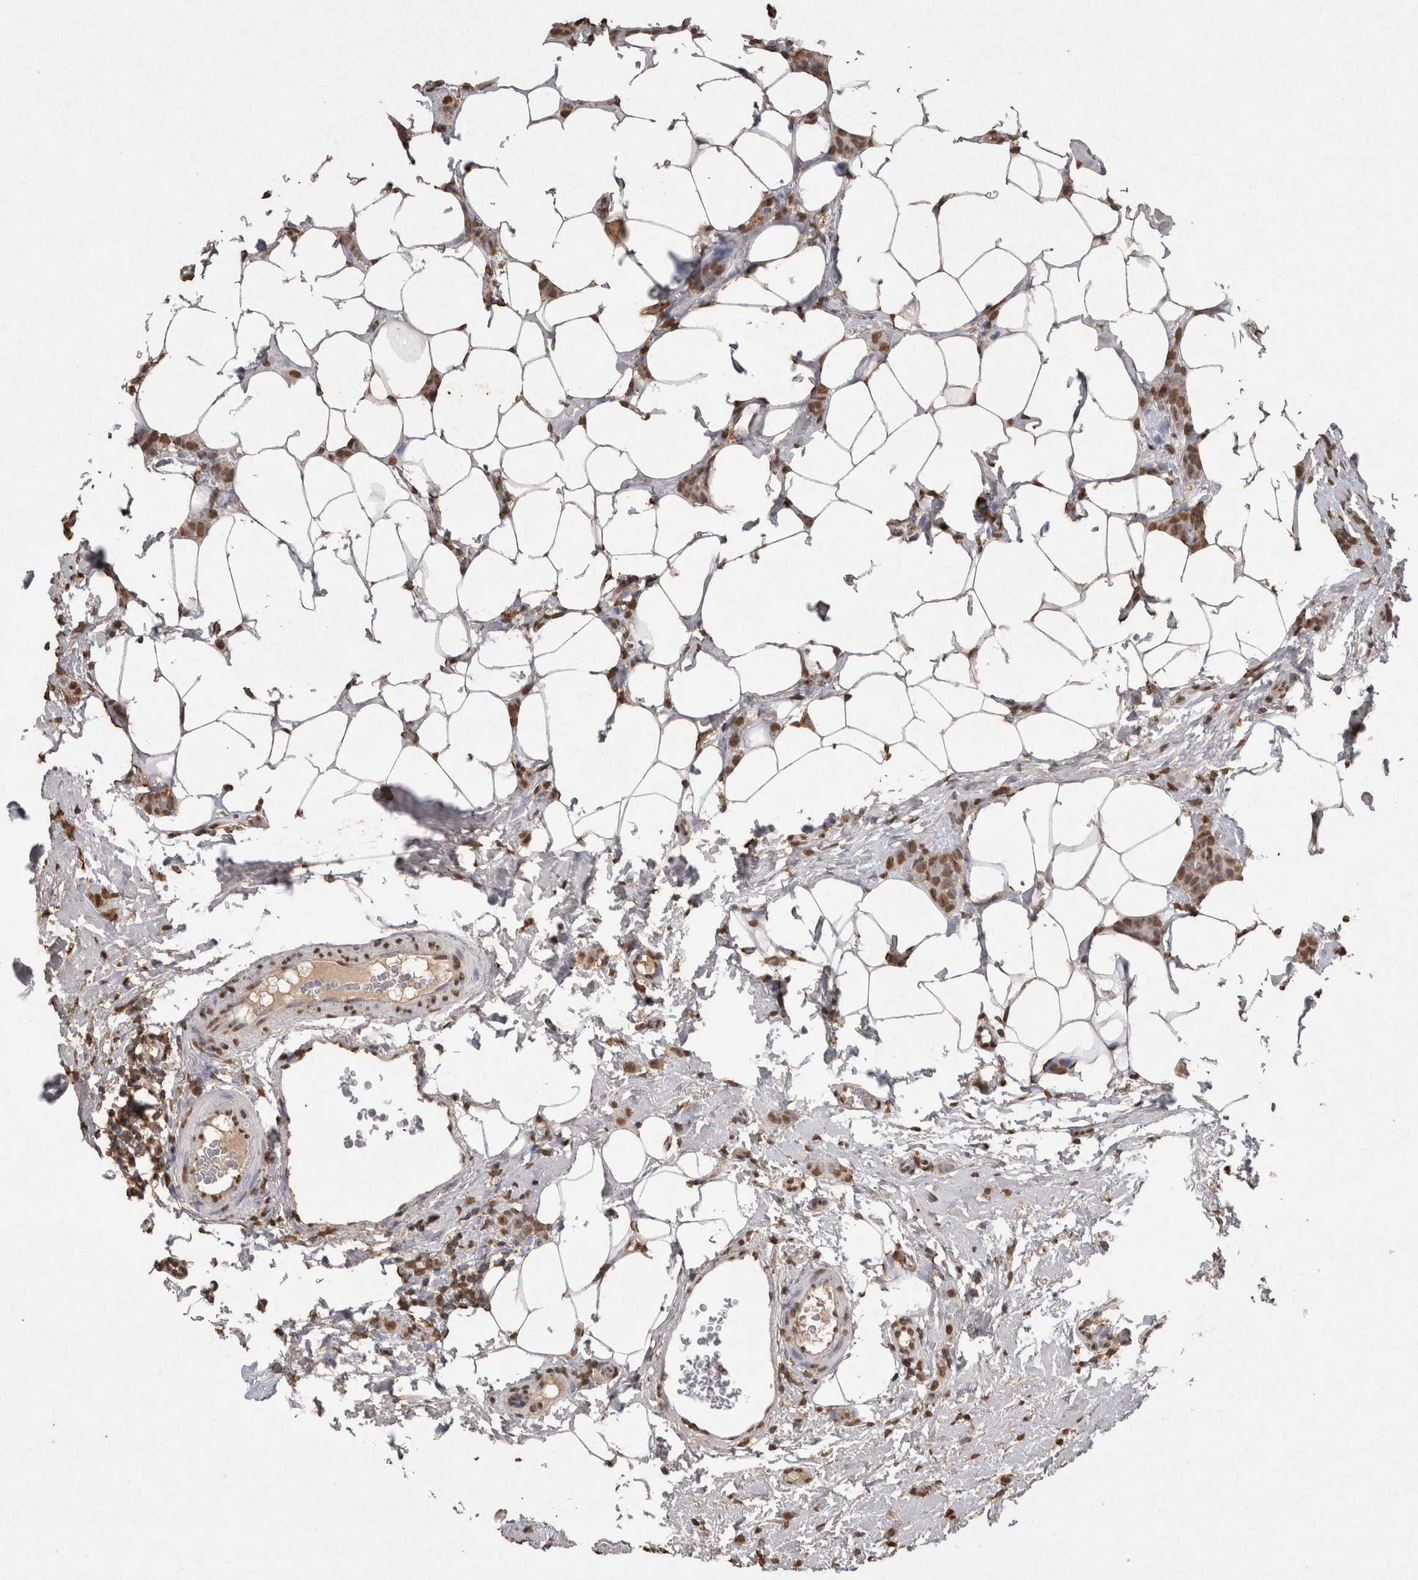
{"staining": {"intensity": "moderate", "quantity": ">75%", "location": "nuclear"}, "tissue": "breast cancer", "cell_type": "Tumor cells", "image_type": "cancer", "snomed": [{"axis": "morphology", "description": "Lobular carcinoma"}, {"axis": "topography", "description": "Skin"}, {"axis": "topography", "description": "Breast"}], "caption": "Immunohistochemical staining of human breast cancer exhibits medium levels of moderate nuclear staining in approximately >75% of tumor cells. The staining is performed using DAB brown chromogen to label protein expression. The nuclei are counter-stained blue using hematoxylin.", "gene": "POU5F1", "patient": {"sex": "female", "age": 46}}